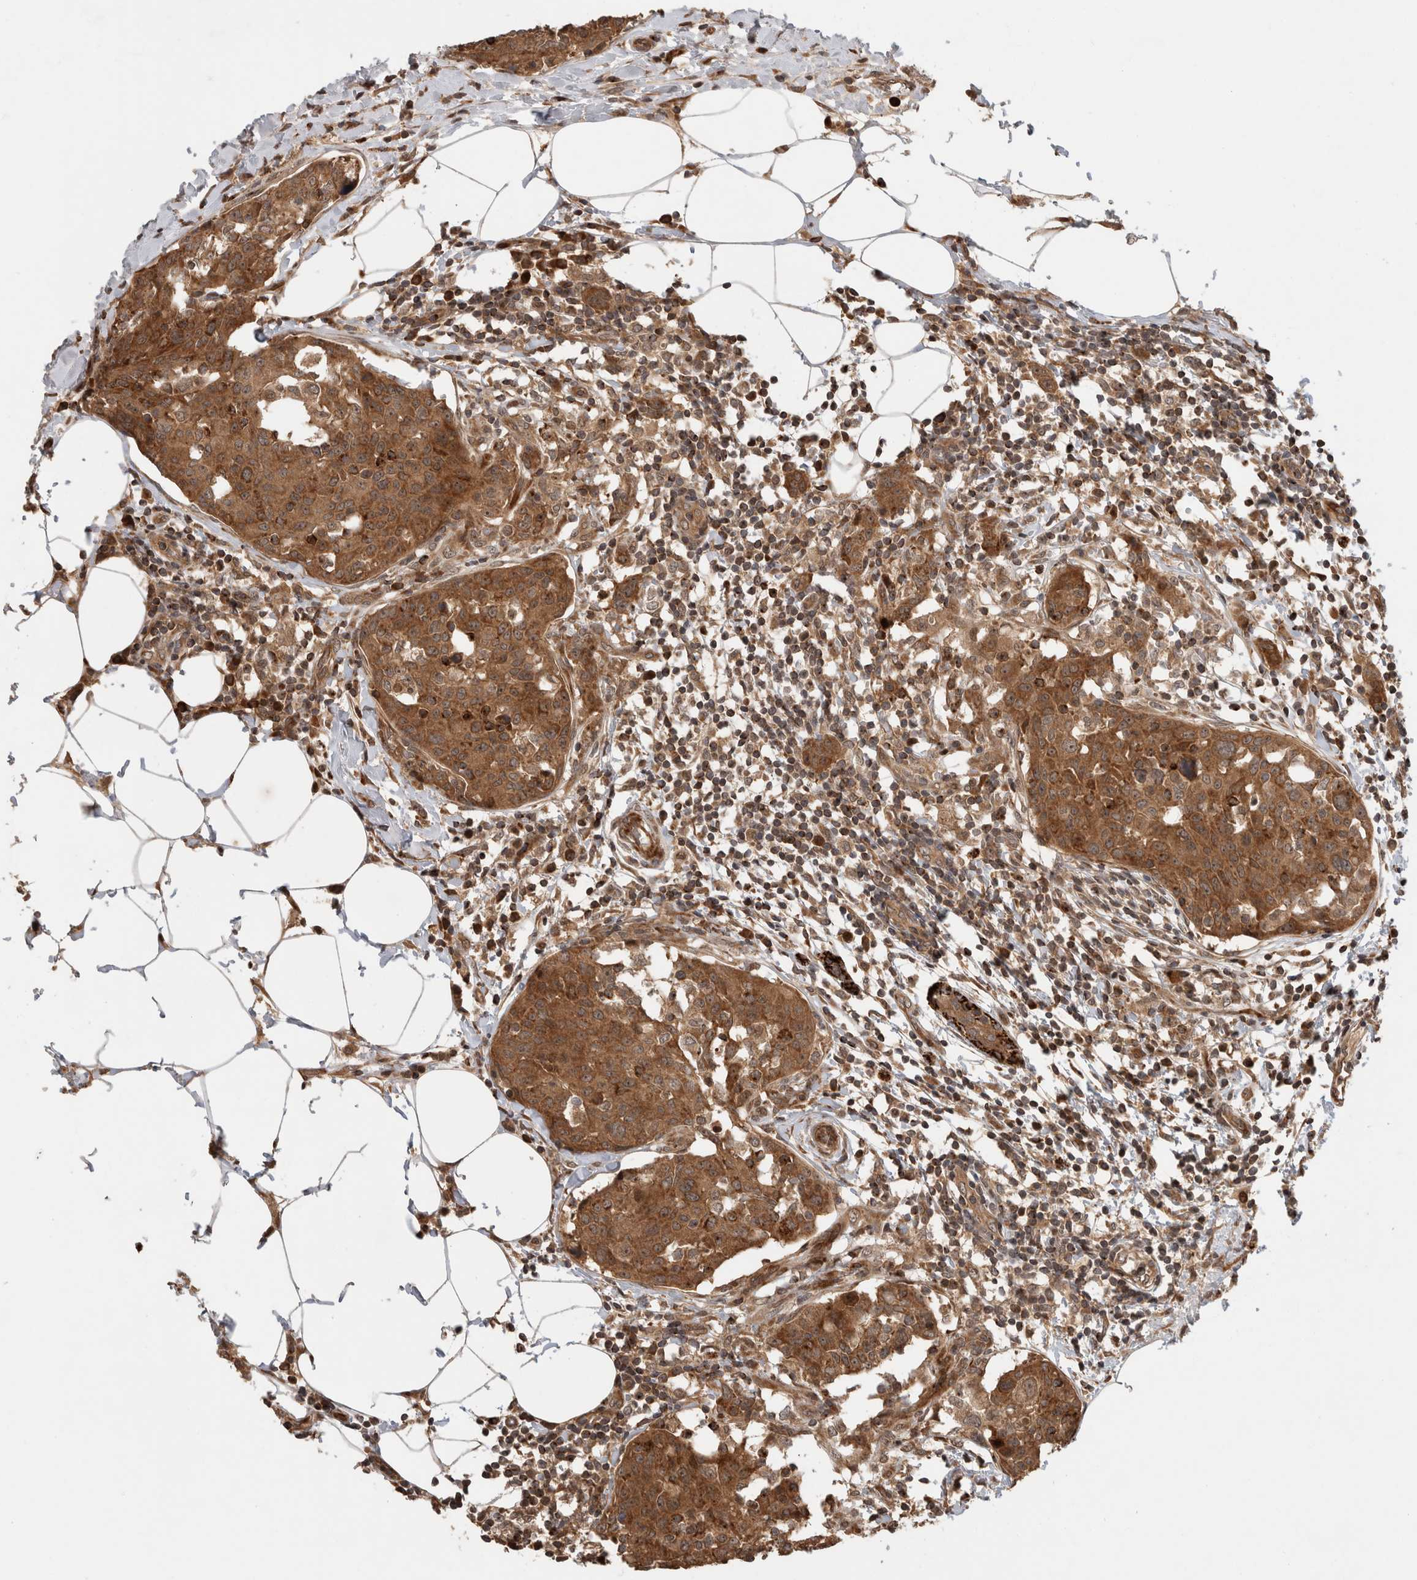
{"staining": {"intensity": "strong", "quantity": ">75%", "location": "cytoplasmic/membranous"}, "tissue": "breast cancer", "cell_type": "Tumor cells", "image_type": "cancer", "snomed": [{"axis": "morphology", "description": "Normal tissue, NOS"}, {"axis": "morphology", "description": "Duct carcinoma"}, {"axis": "topography", "description": "Breast"}], "caption": "Breast cancer tissue reveals strong cytoplasmic/membranous positivity in approximately >75% of tumor cells", "gene": "SERAC1", "patient": {"sex": "female", "age": 37}}